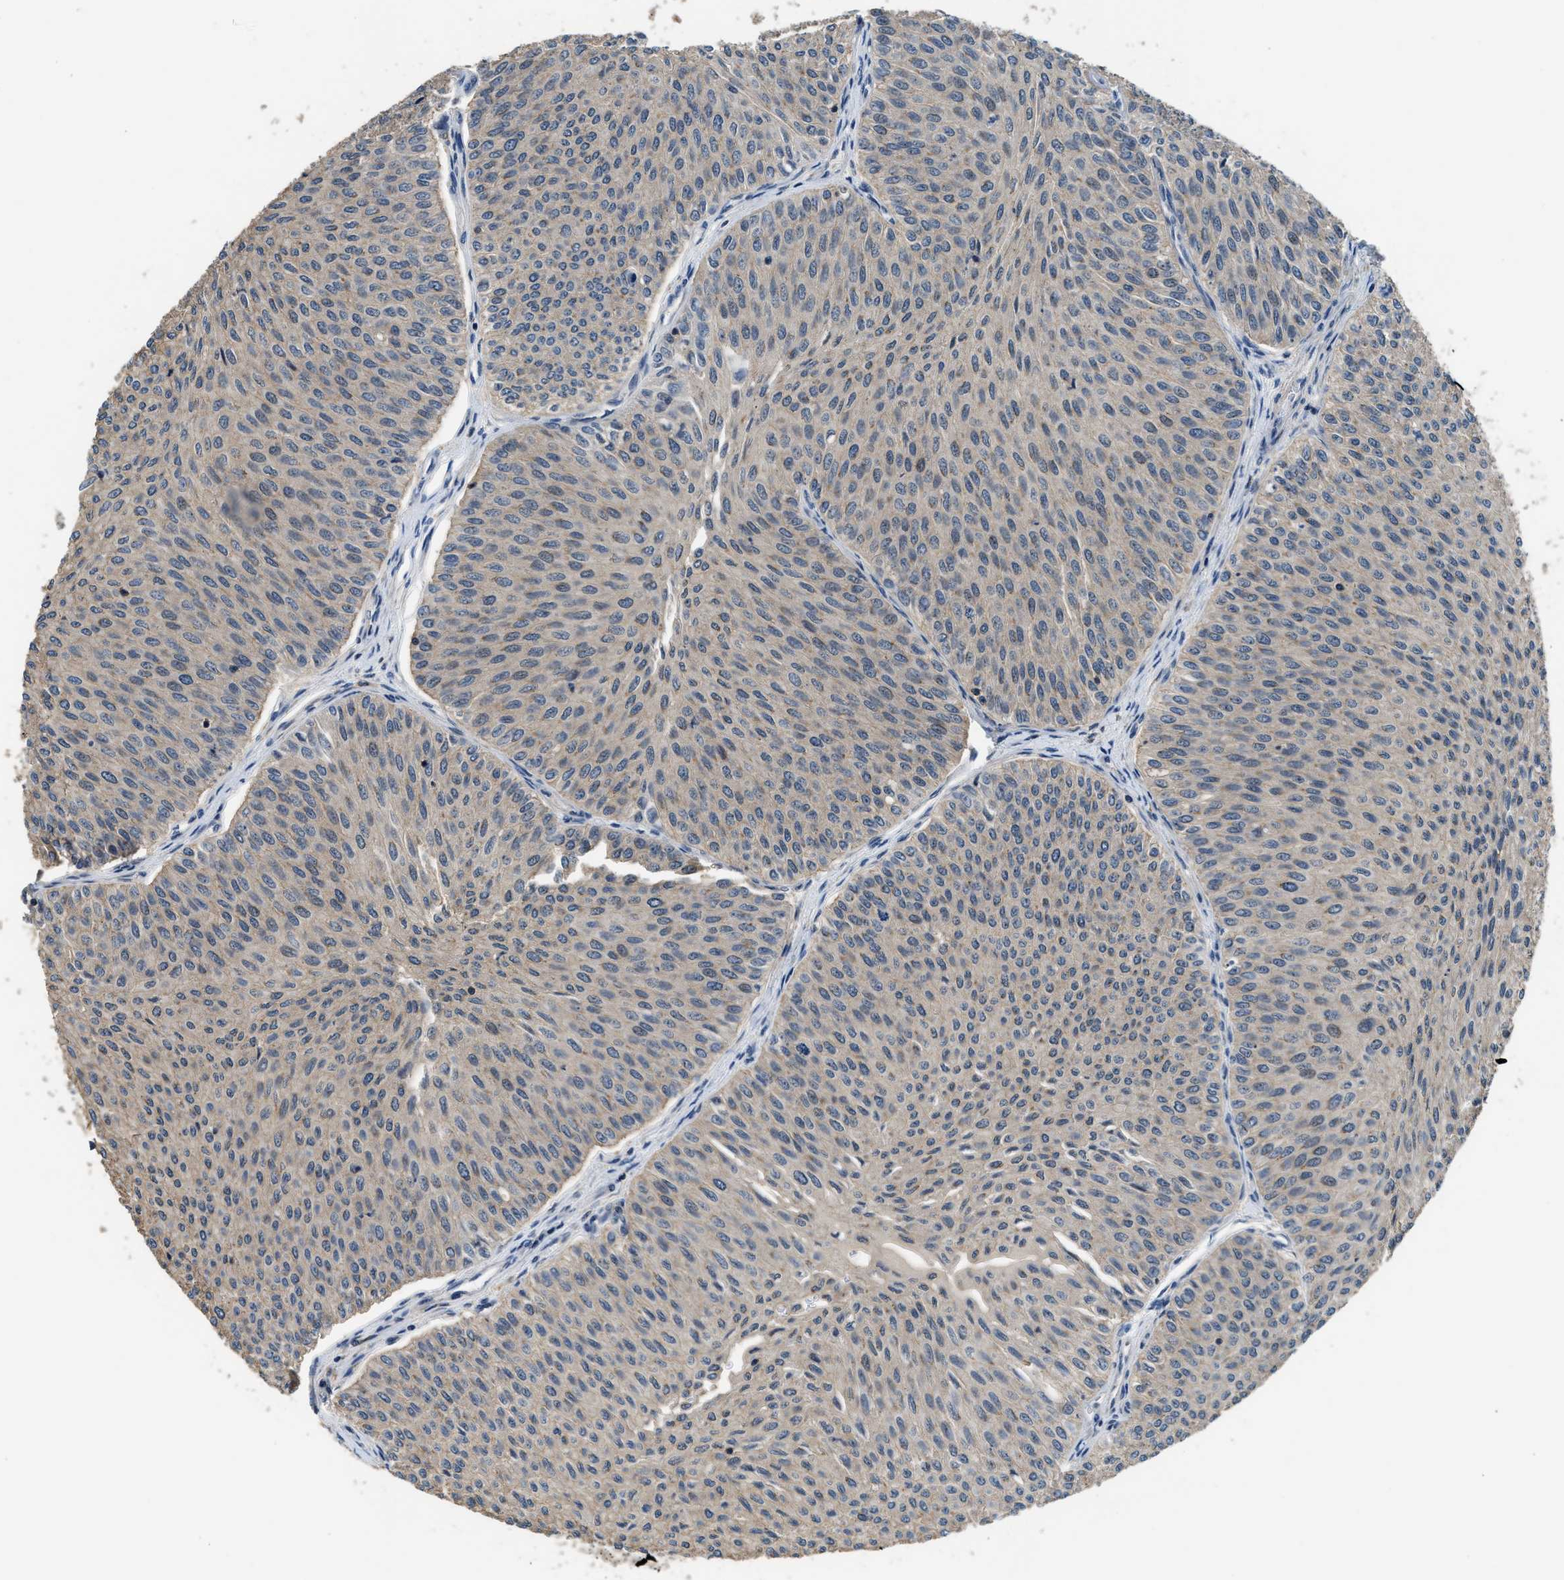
{"staining": {"intensity": "weak", "quantity": "25%-75%", "location": "cytoplasmic/membranous"}, "tissue": "urothelial cancer", "cell_type": "Tumor cells", "image_type": "cancer", "snomed": [{"axis": "morphology", "description": "Urothelial carcinoma, Low grade"}, {"axis": "topography", "description": "Urinary bladder"}], "caption": "Protein positivity by immunohistochemistry demonstrates weak cytoplasmic/membranous positivity in about 25%-75% of tumor cells in urothelial cancer.", "gene": "MTMR1", "patient": {"sex": "male", "age": 78}}